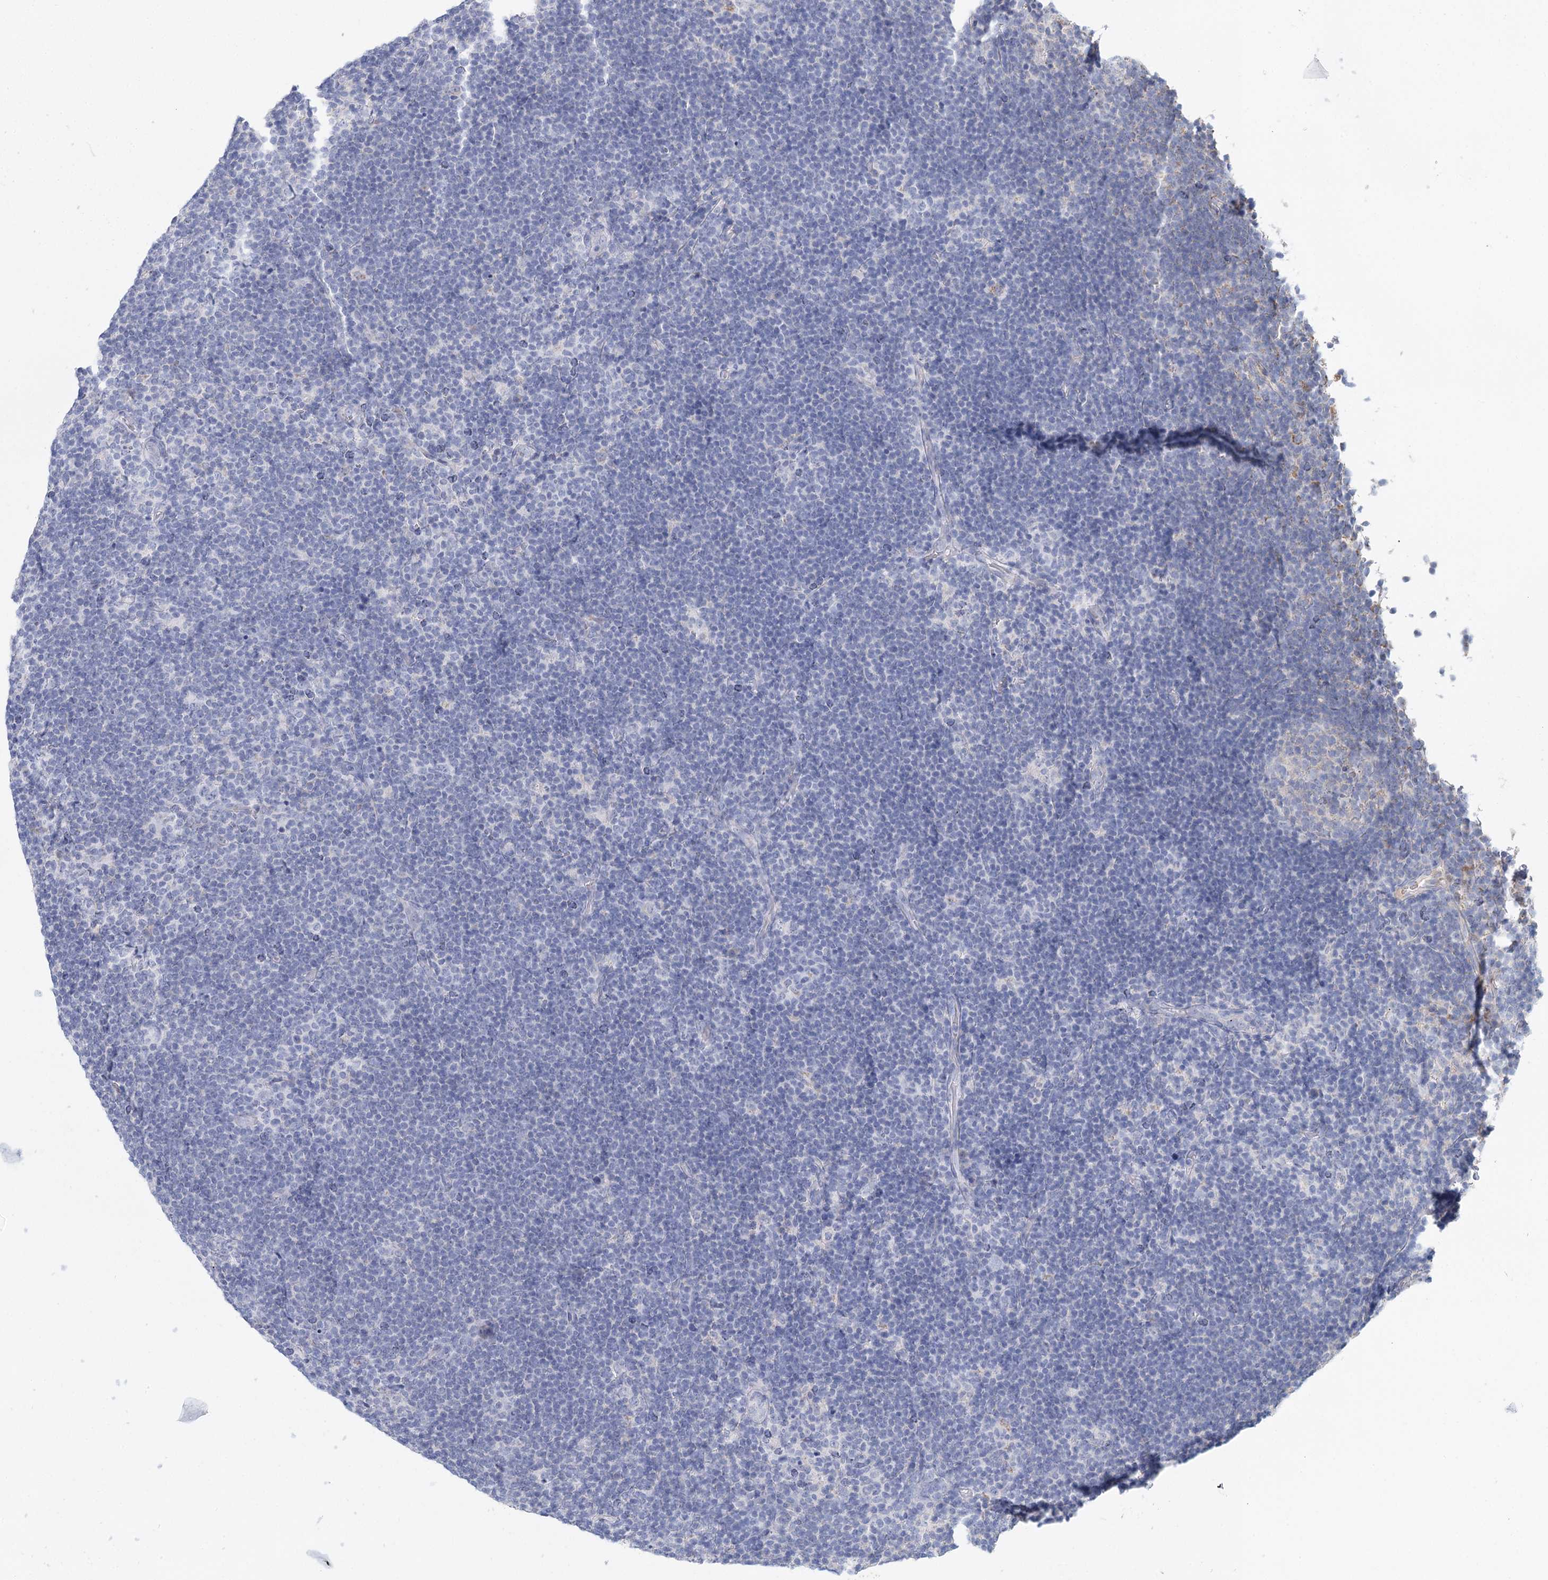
{"staining": {"intensity": "negative", "quantity": "none", "location": "none"}, "tissue": "lymphoma", "cell_type": "Tumor cells", "image_type": "cancer", "snomed": [{"axis": "morphology", "description": "Hodgkin's disease, NOS"}, {"axis": "topography", "description": "Lymph node"}], "caption": "Immunohistochemical staining of human Hodgkin's disease reveals no significant staining in tumor cells. Nuclei are stained in blue.", "gene": "ARHGAP44", "patient": {"sex": "female", "age": 57}}